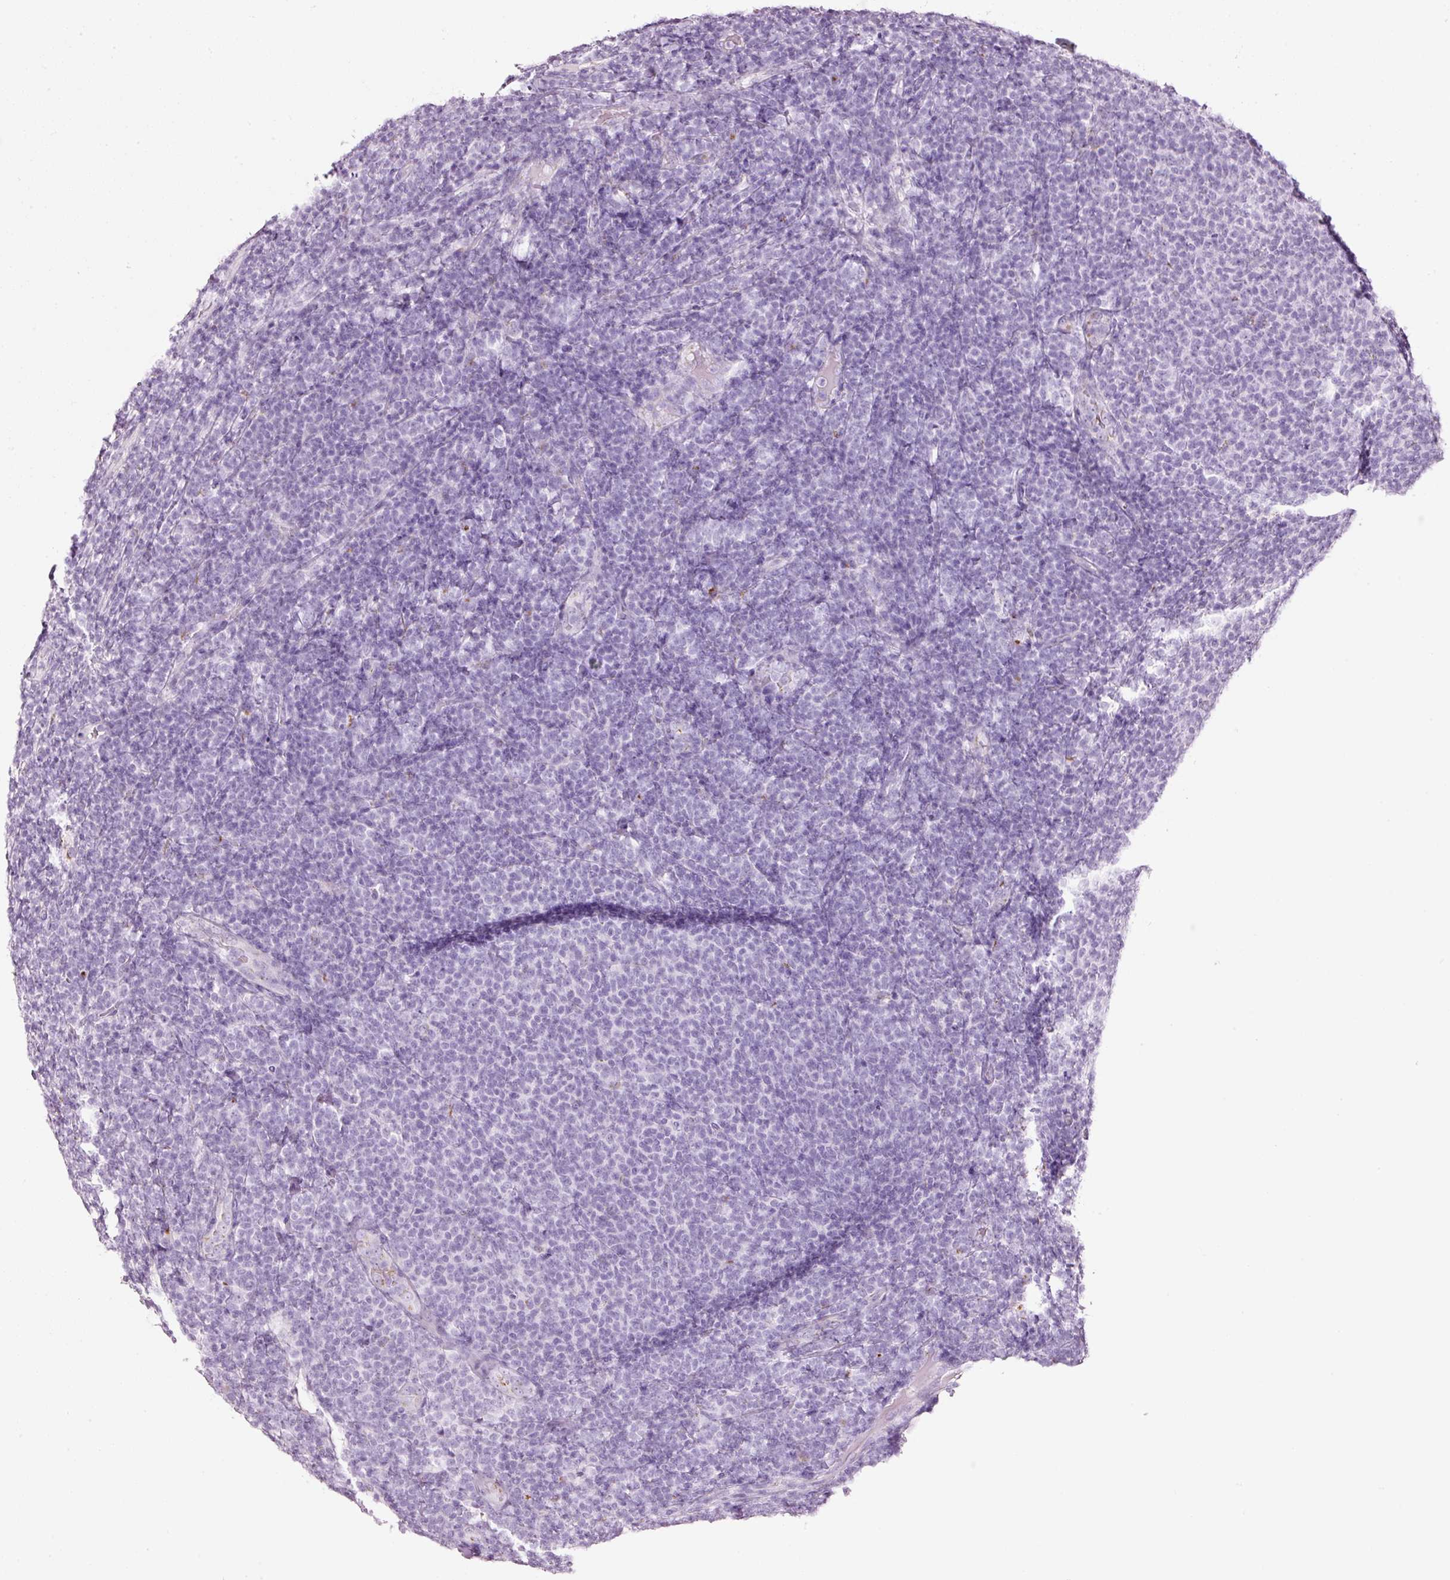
{"staining": {"intensity": "negative", "quantity": "none", "location": "none"}, "tissue": "lymphoma", "cell_type": "Tumor cells", "image_type": "cancer", "snomed": [{"axis": "morphology", "description": "Malignant lymphoma, non-Hodgkin's type, Low grade"}, {"axis": "topography", "description": "Lymph node"}], "caption": "Tumor cells are negative for protein expression in human lymphoma.", "gene": "SDF4", "patient": {"sex": "male", "age": 66}}